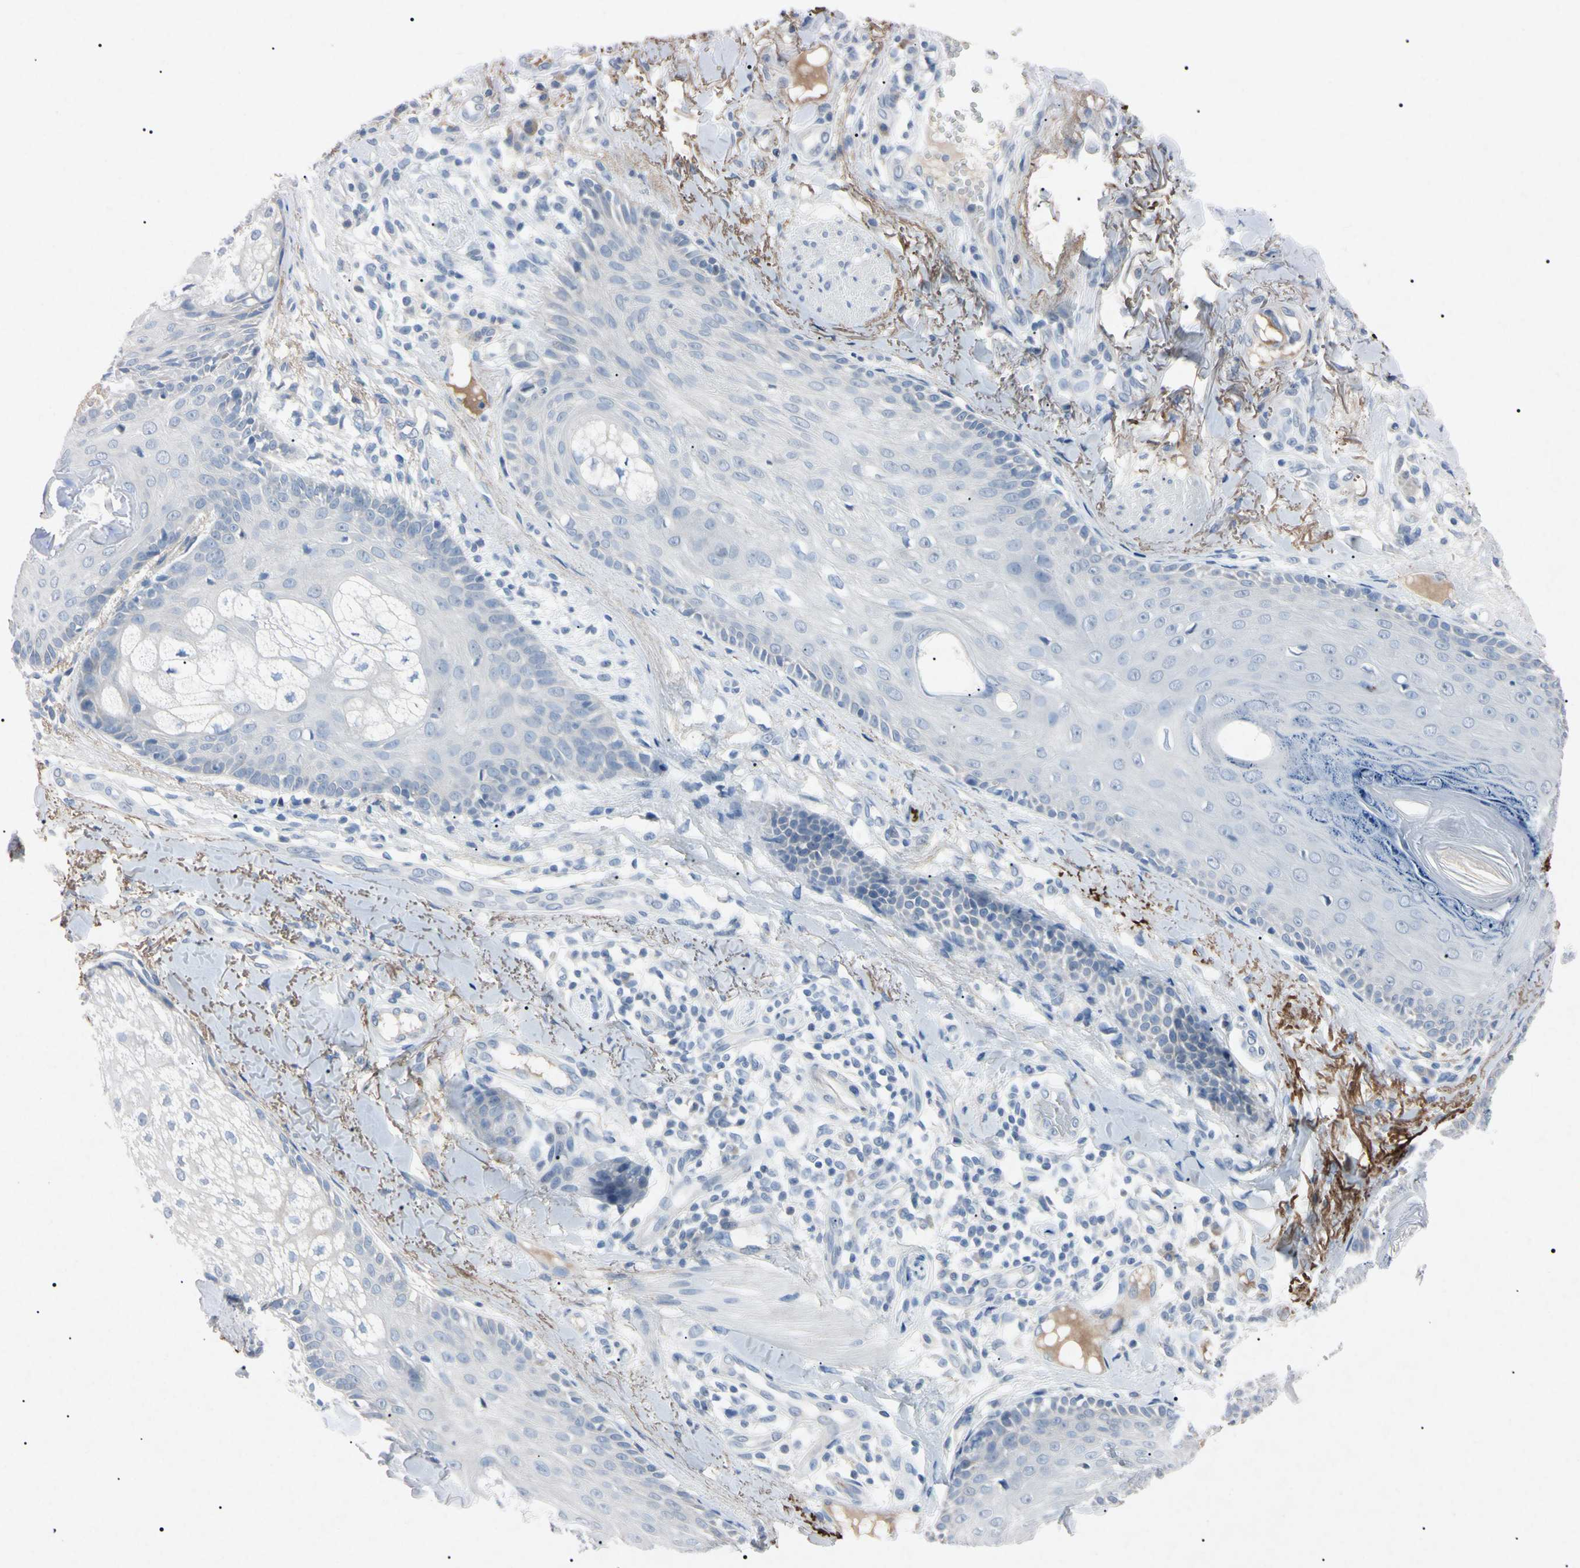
{"staining": {"intensity": "negative", "quantity": "none", "location": "none"}, "tissue": "skin cancer", "cell_type": "Tumor cells", "image_type": "cancer", "snomed": [{"axis": "morphology", "description": "Normal tissue, NOS"}, {"axis": "morphology", "description": "Basal cell carcinoma"}, {"axis": "topography", "description": "Skin"}], "caption": "The micrograph reveals no staining of tumor cells in skin basal cell carcinoma.", "gene": "ELN", "patient": {"sex": "male", "age": 52}}